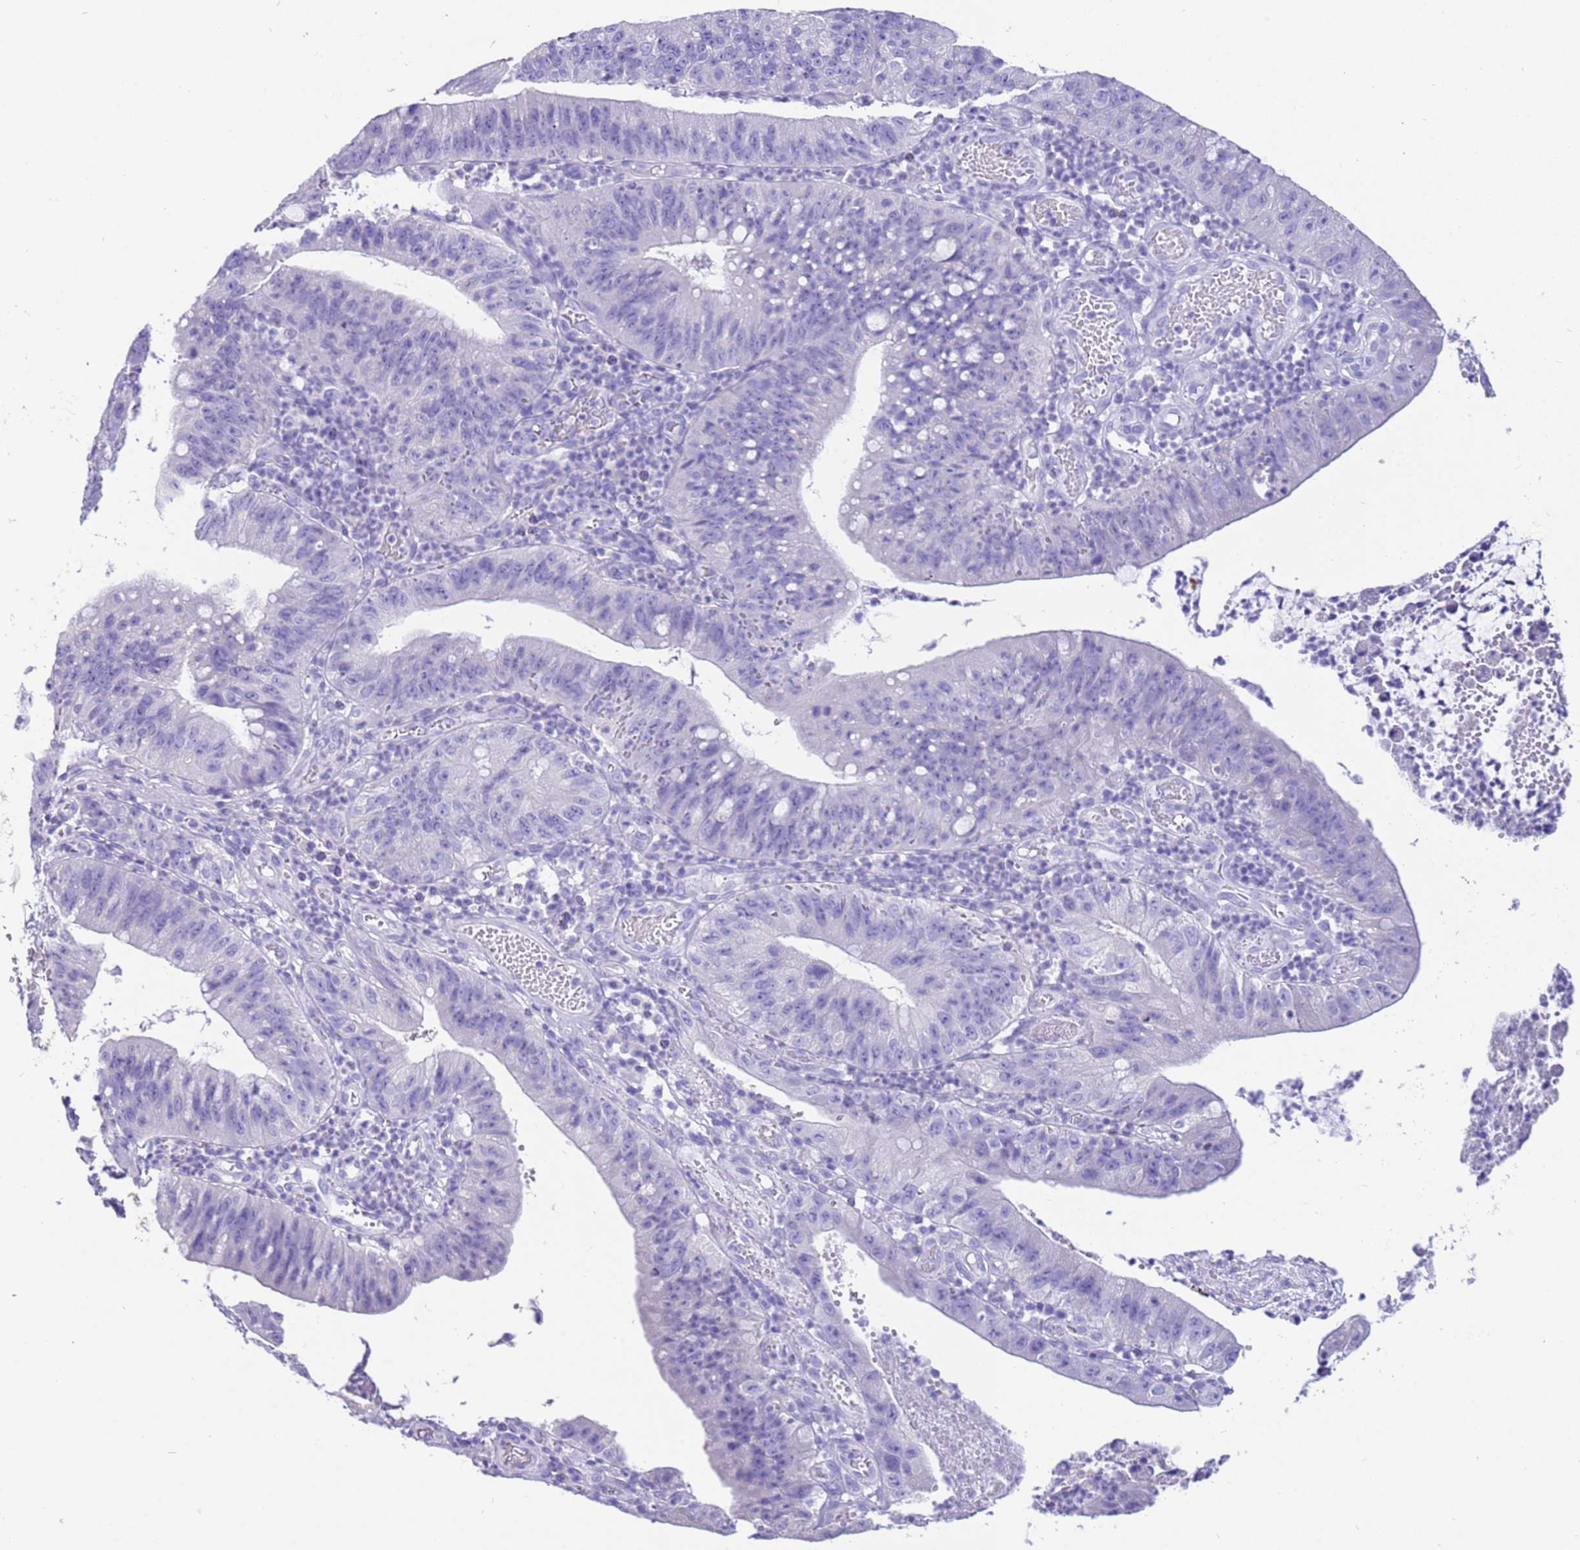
{"staining": {"intensity": "negative", "quantity": "none", "location": "none"}, "tissue": "stomach cancer", "cell_type": "Tumor cells", "image_type": "cancer", "snomed": [{"axis": "morphology", "description": "Adenocarcinoma, NOS"}, {"axis": "topography", "description": "Stomach"}], "caption": "This photomicrograph is of adenocarcinoma (stomach) stained with immunohistochemistry to label a protein in brown with the nuclei are counter-stained blue. There is no expression in tumor cells.", "gene": "CPB1", "patient": {"sex": "male", "age": 59}}